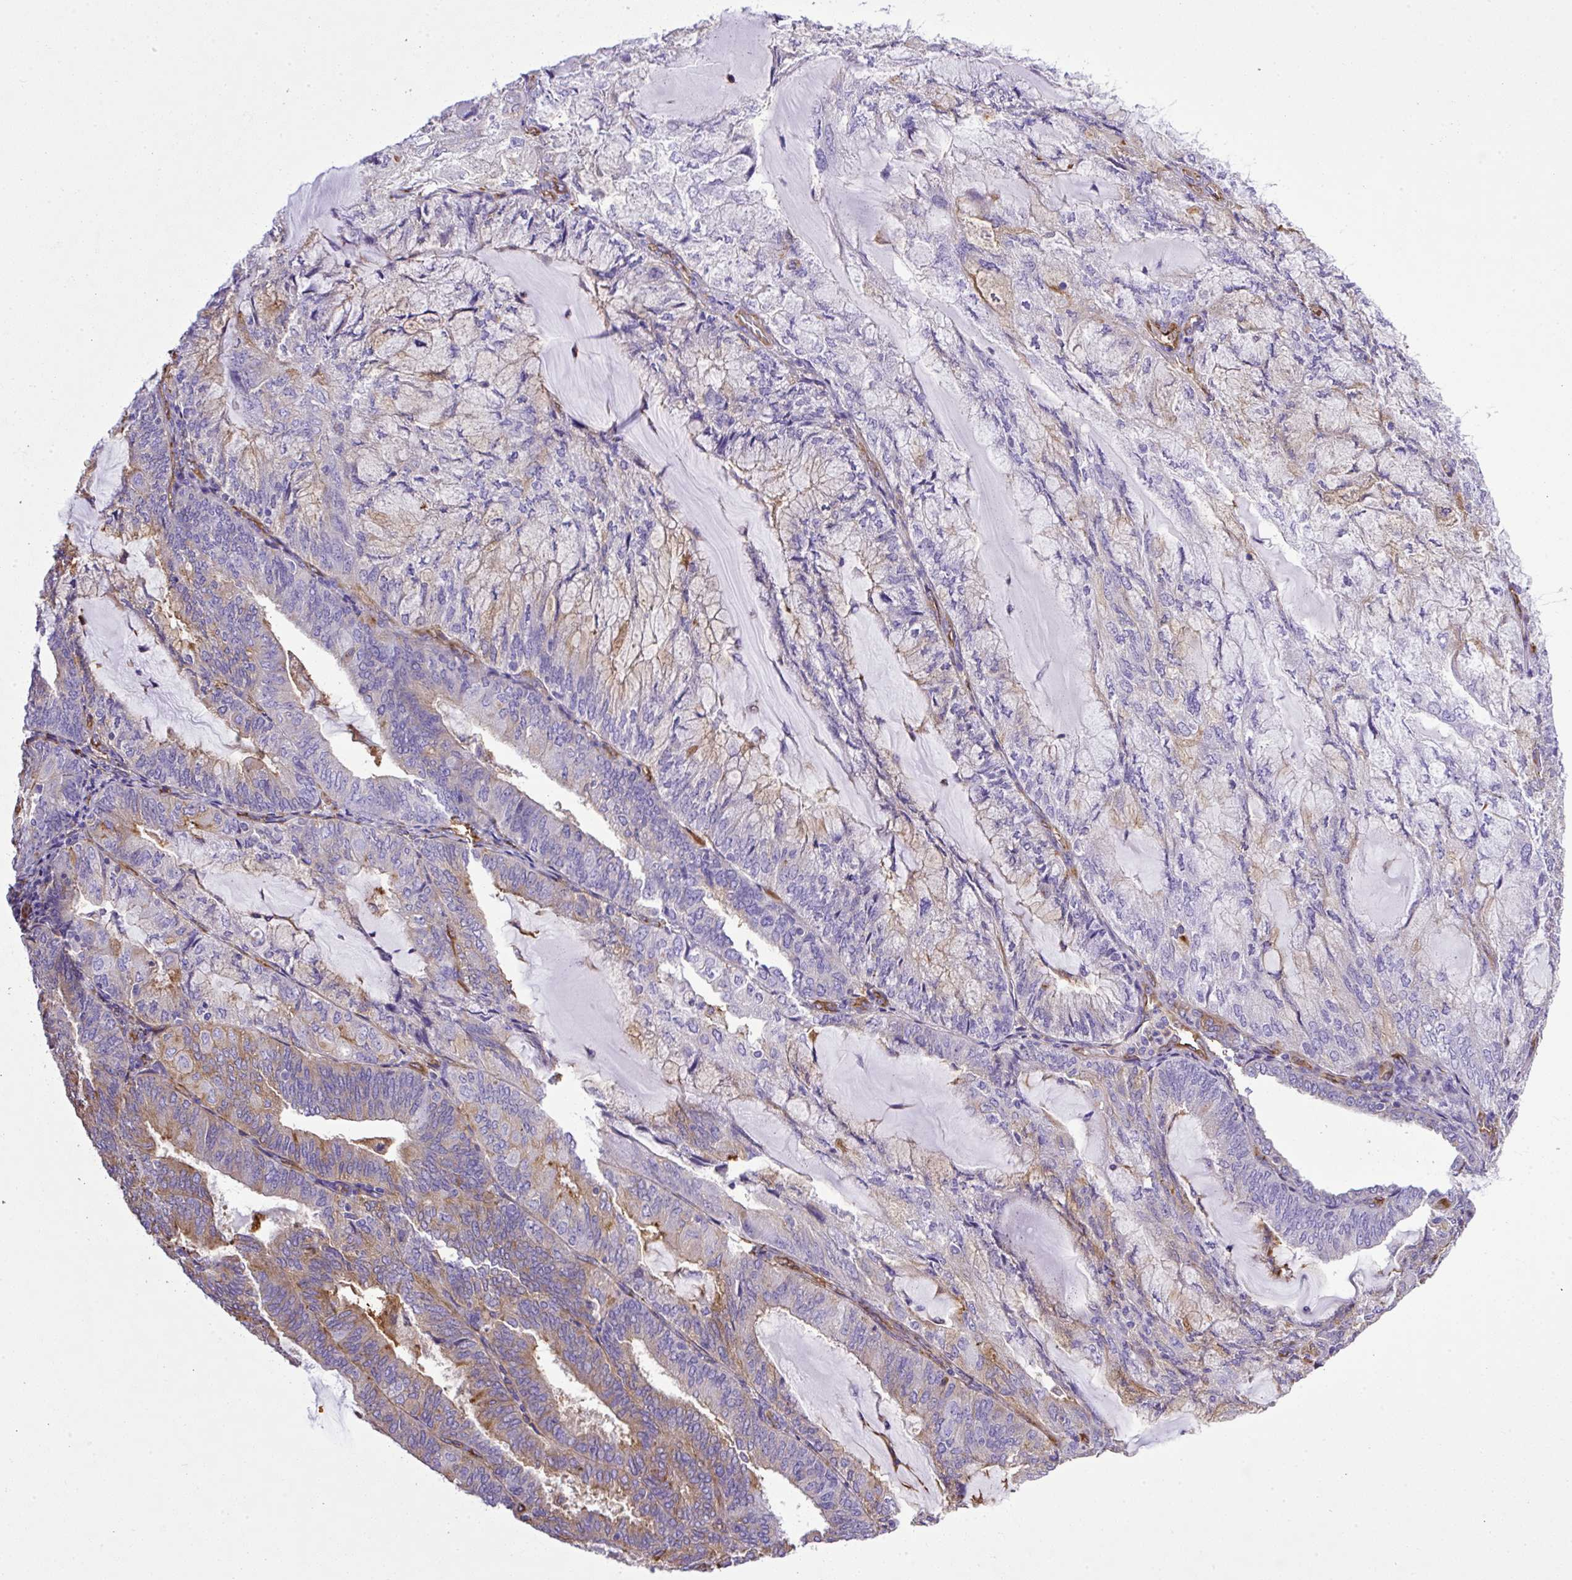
{"staining": {"intensity": "moderate", "quantity": "<25%", "location": "cytoplasmic/membranous"}, "tissue": "endometrial cancer", "cell_type": "Tumor cells", "image_type": "cancer", "snomed": [{"axis": "morphology", "description": "Adenocarcinoma, NOS"}, {"axis": "topography", "description": "Endometrium"}], "caption": "Immunohistochemical staining of human endometrial cancer displays low levels of moderate cytoplasmic/membranous protein positivity in about <25% of tumor cells.", "gene": "MAGEB5", "patient": {"sex": "female", "age": 81}}